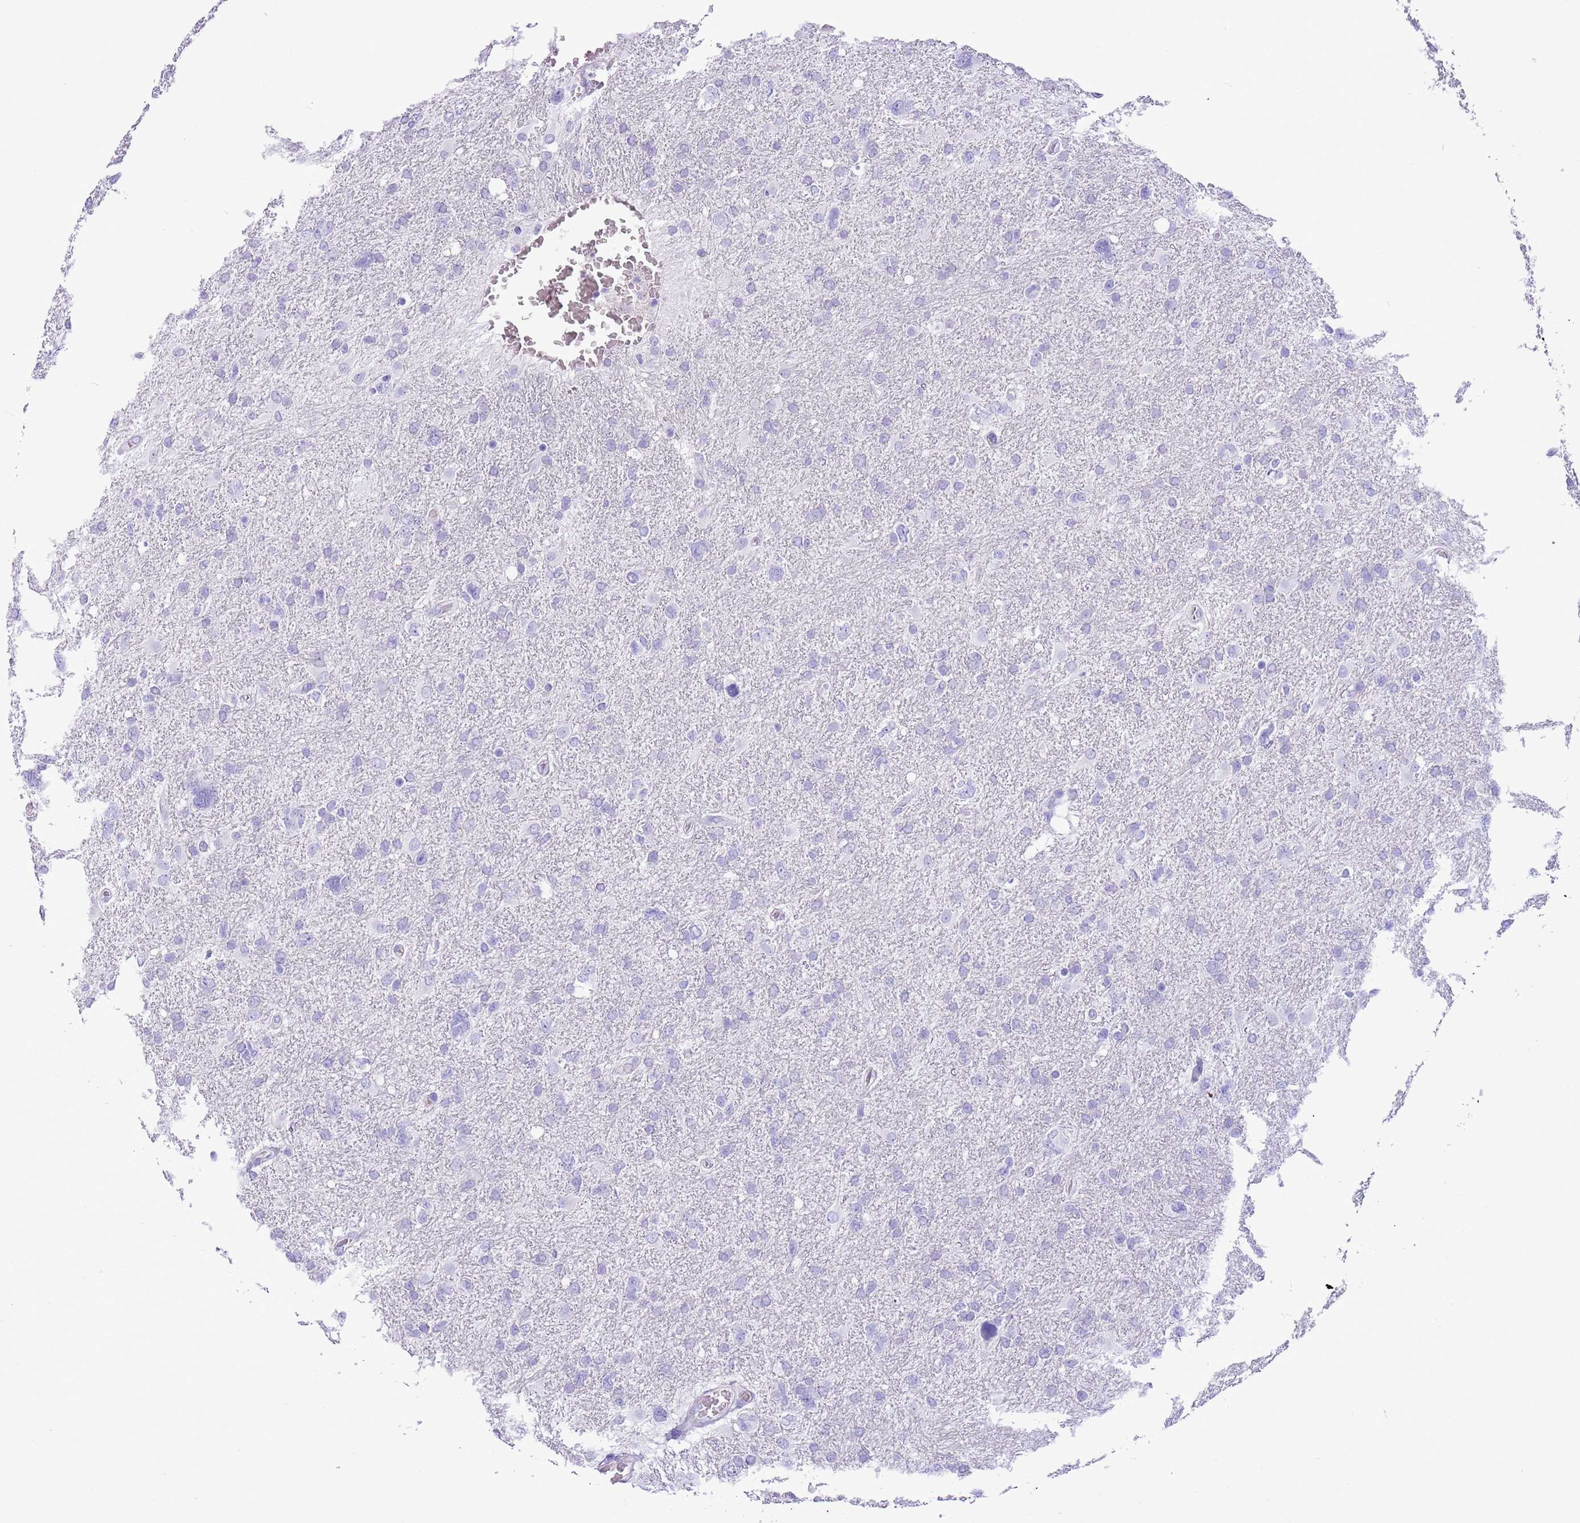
{"staining": {"intensity": "negative", "quantity": "none", "location": "none"}, "tissue": "glioma", "cell_type": "Tumor cells", "image_type": "cancer", "snomed": [{"axis": "morphology", "description": "Glioma, malignant, High grade"}, {"axis": "topography", "description": "Brain"}], "caption": "Immunohistochemistry (IHC) histopathology image of neoplastic tissue: malignant glioma (high-grade) stained with DAB exhibits no significant protein expression in tumor cells.", "gene": "TBC1D10B", "patient": {"sex": "male", "age": 61}}